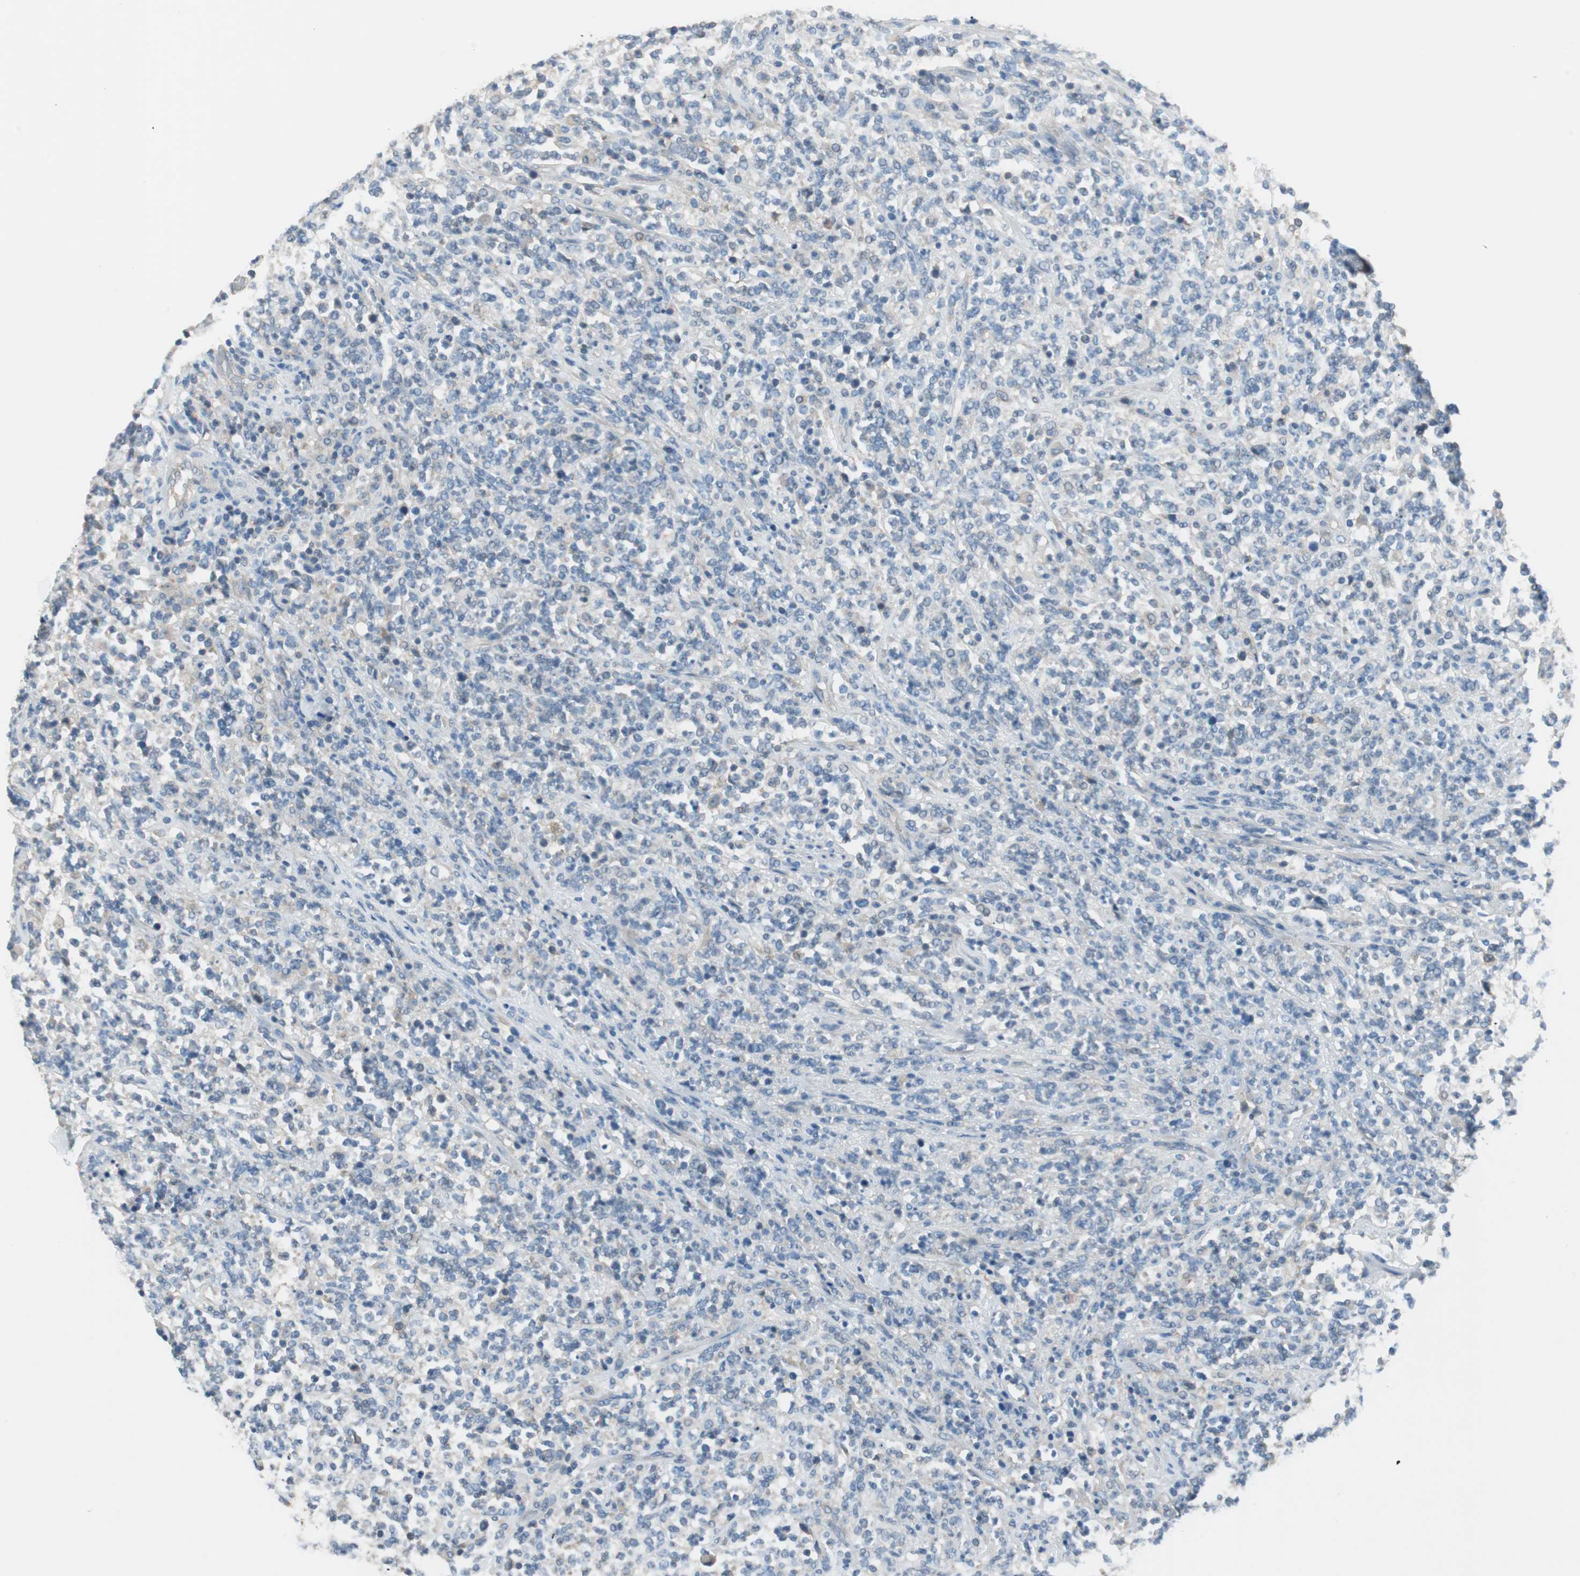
{"staining": {"intensity": "negative", "quantity": "none", "location": "none"}, "tissue": "lymphoma", "cell_type": "Tumor cells", "image_type": "cancer", "snomed": [{"axis": "morphology", "description": "Malignant lymphoma, non-Hodgkin's type, High grade"}, {"axis": "topography", "description": "Soft tissue"}], "caption": "DAB immunohistochemical staining of human lymphoma exhibits no significant positivity in tumor cells.", "gene": "GLUL", "patient": {"sex": "male", "age": 18}}